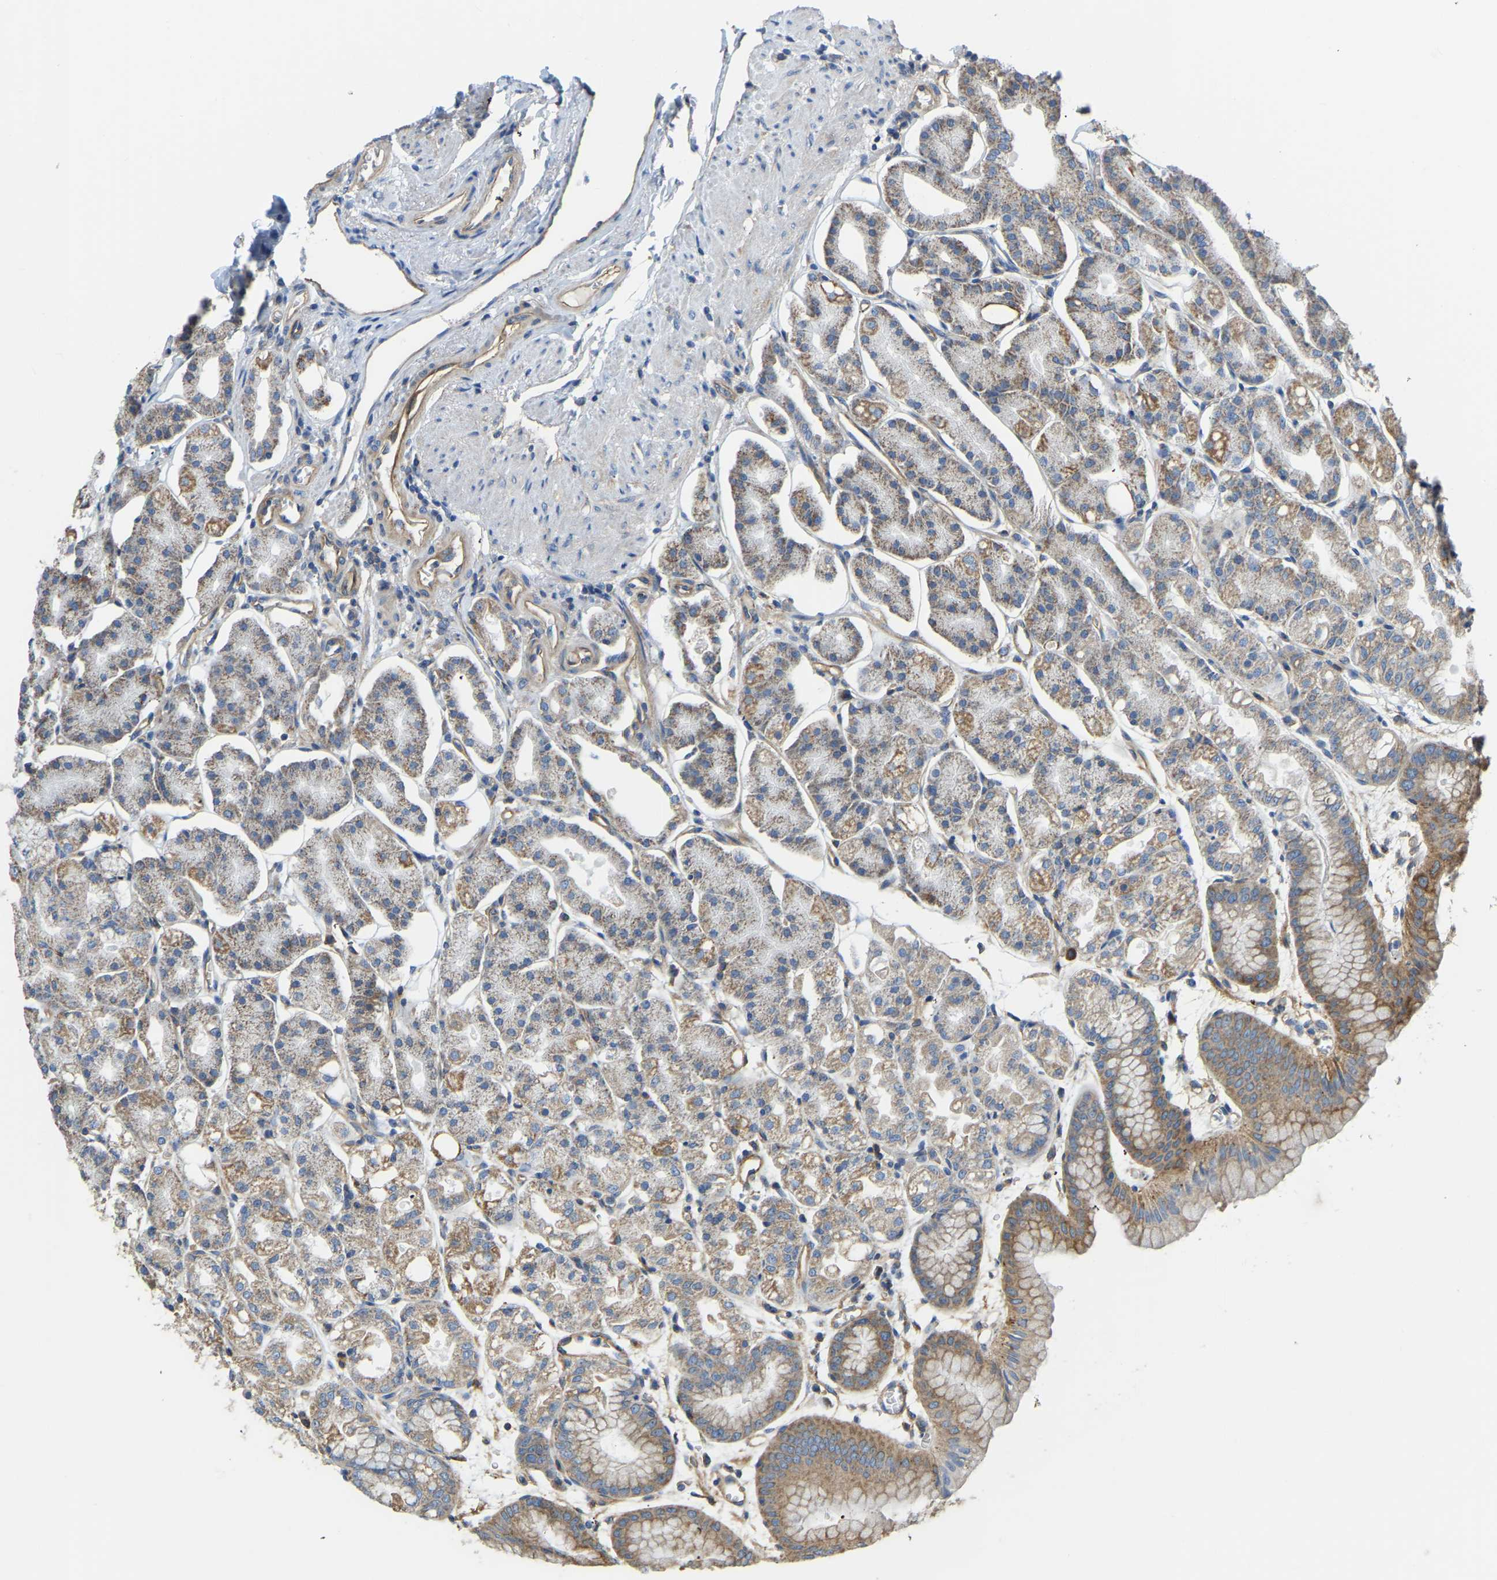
{"staining": {"intensity": "moderate", "quantity": ">75%", "location": "cytoplasmic/membranous"}, "tissue": "stomach", "cell_type": "Glandular cells", "image_type": "normal", "snomed": [{"axis": "morphology", "description": "Normal tissue, NOS"}, {"axis": "topography", "description": "Stomach, lower"}], "caption": "Immunohistochemistry staining of normal stomach, which displays medium levels of moderate cytoplasmic/membranous expression in about >75% of glandular cells indicating moderate cytoplasmic/membranous protein staining. The staining was performed using DAB (brown) for protein detection and nuclei were counterstained in hematoxylin (blue).", "gene": "AHNAK", "patient": {"sex": "male", "age": 71}}